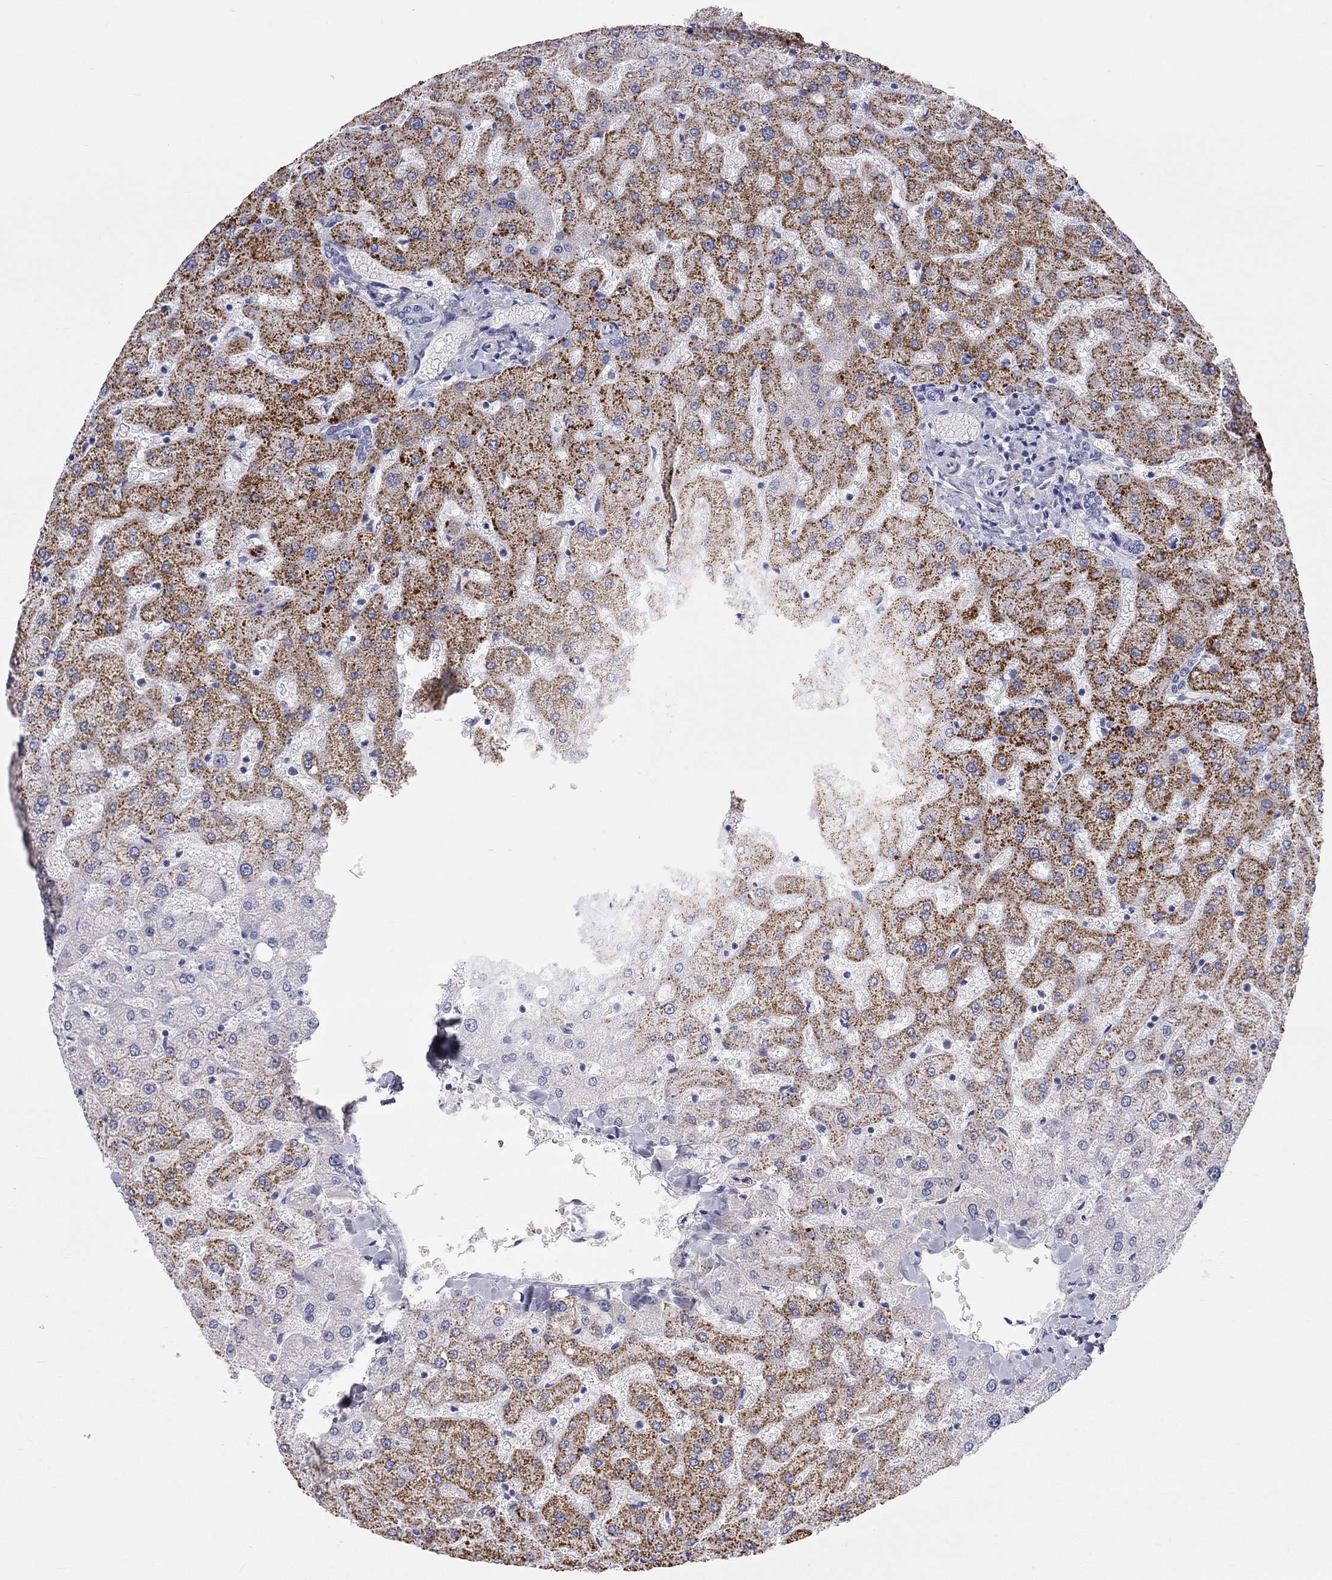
{"staining": {"intensity": "negative", "quantity": "none", "location": "none"}, "tissue": "liver", "cell_type": "Cholangiocytes", "image_type": "normal", "snomed": [{"axis": "morphology", "description": "Normal tissue, NOS"}, {"axis": "topography", "description": "Liver"}], "caption": "Immunohistochemistry histopathology image of normal liver: liver stained with DAB displays no significant protein expression in cholangiocytes. (DAB (3,3'-diaminobenzidine) immunohistochemistry (IHC), high magnification).", "gene": "ST7L", "patient": {"sex": "female", "age": 50}}